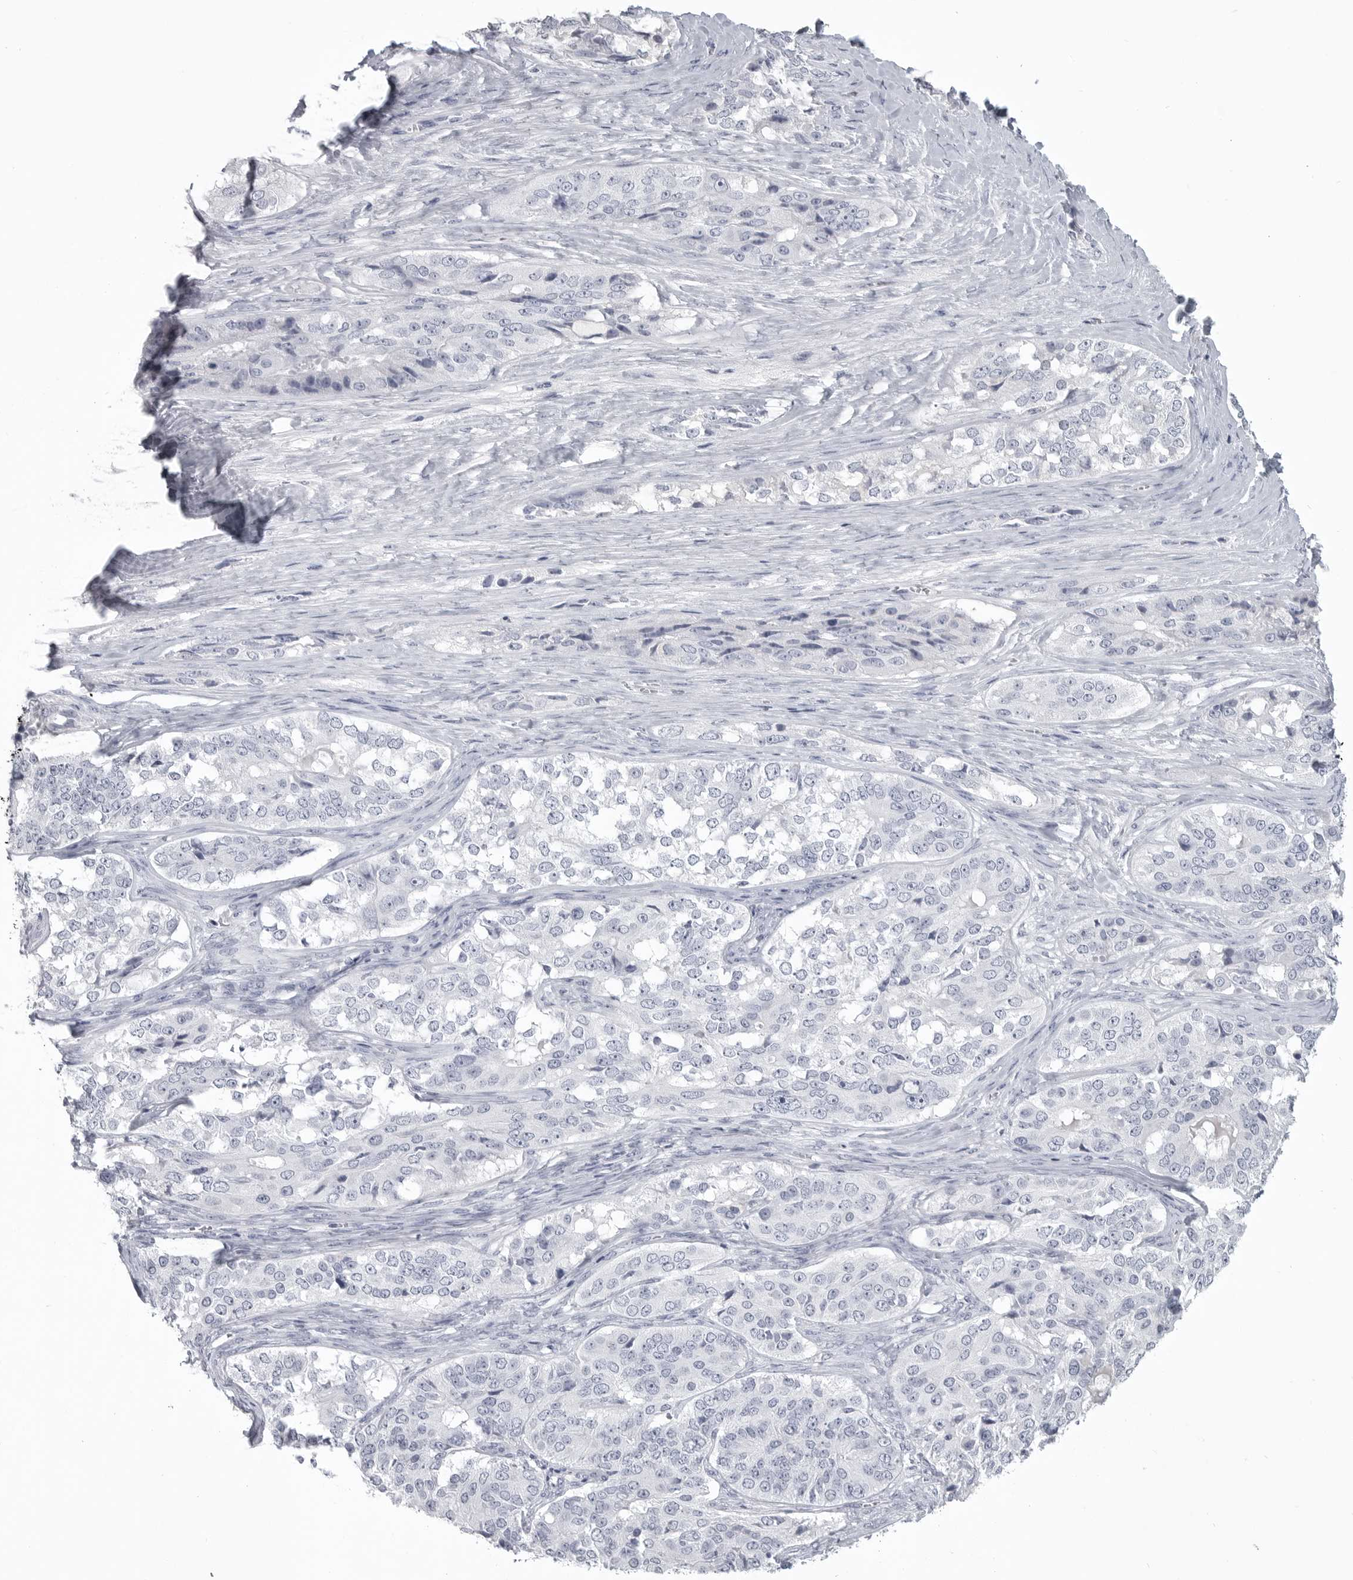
{"staining": {"intensity": "negative", "quantity": "none", "location": "none"}, "tissue": "ovarian cancer", "cell_type": "Tumor cells", "image_type": "cancer", "snomed": [{"axis": "morphology", "description": "Carcinoma, endometroid"}, {"axis": "topography", "description": "Ovary"}], "caption": "Tumor cells show no significant protein positivity in ovarian cancer.", "gene": "LY6D", "patient": {"sex": "female", "age": 51}}